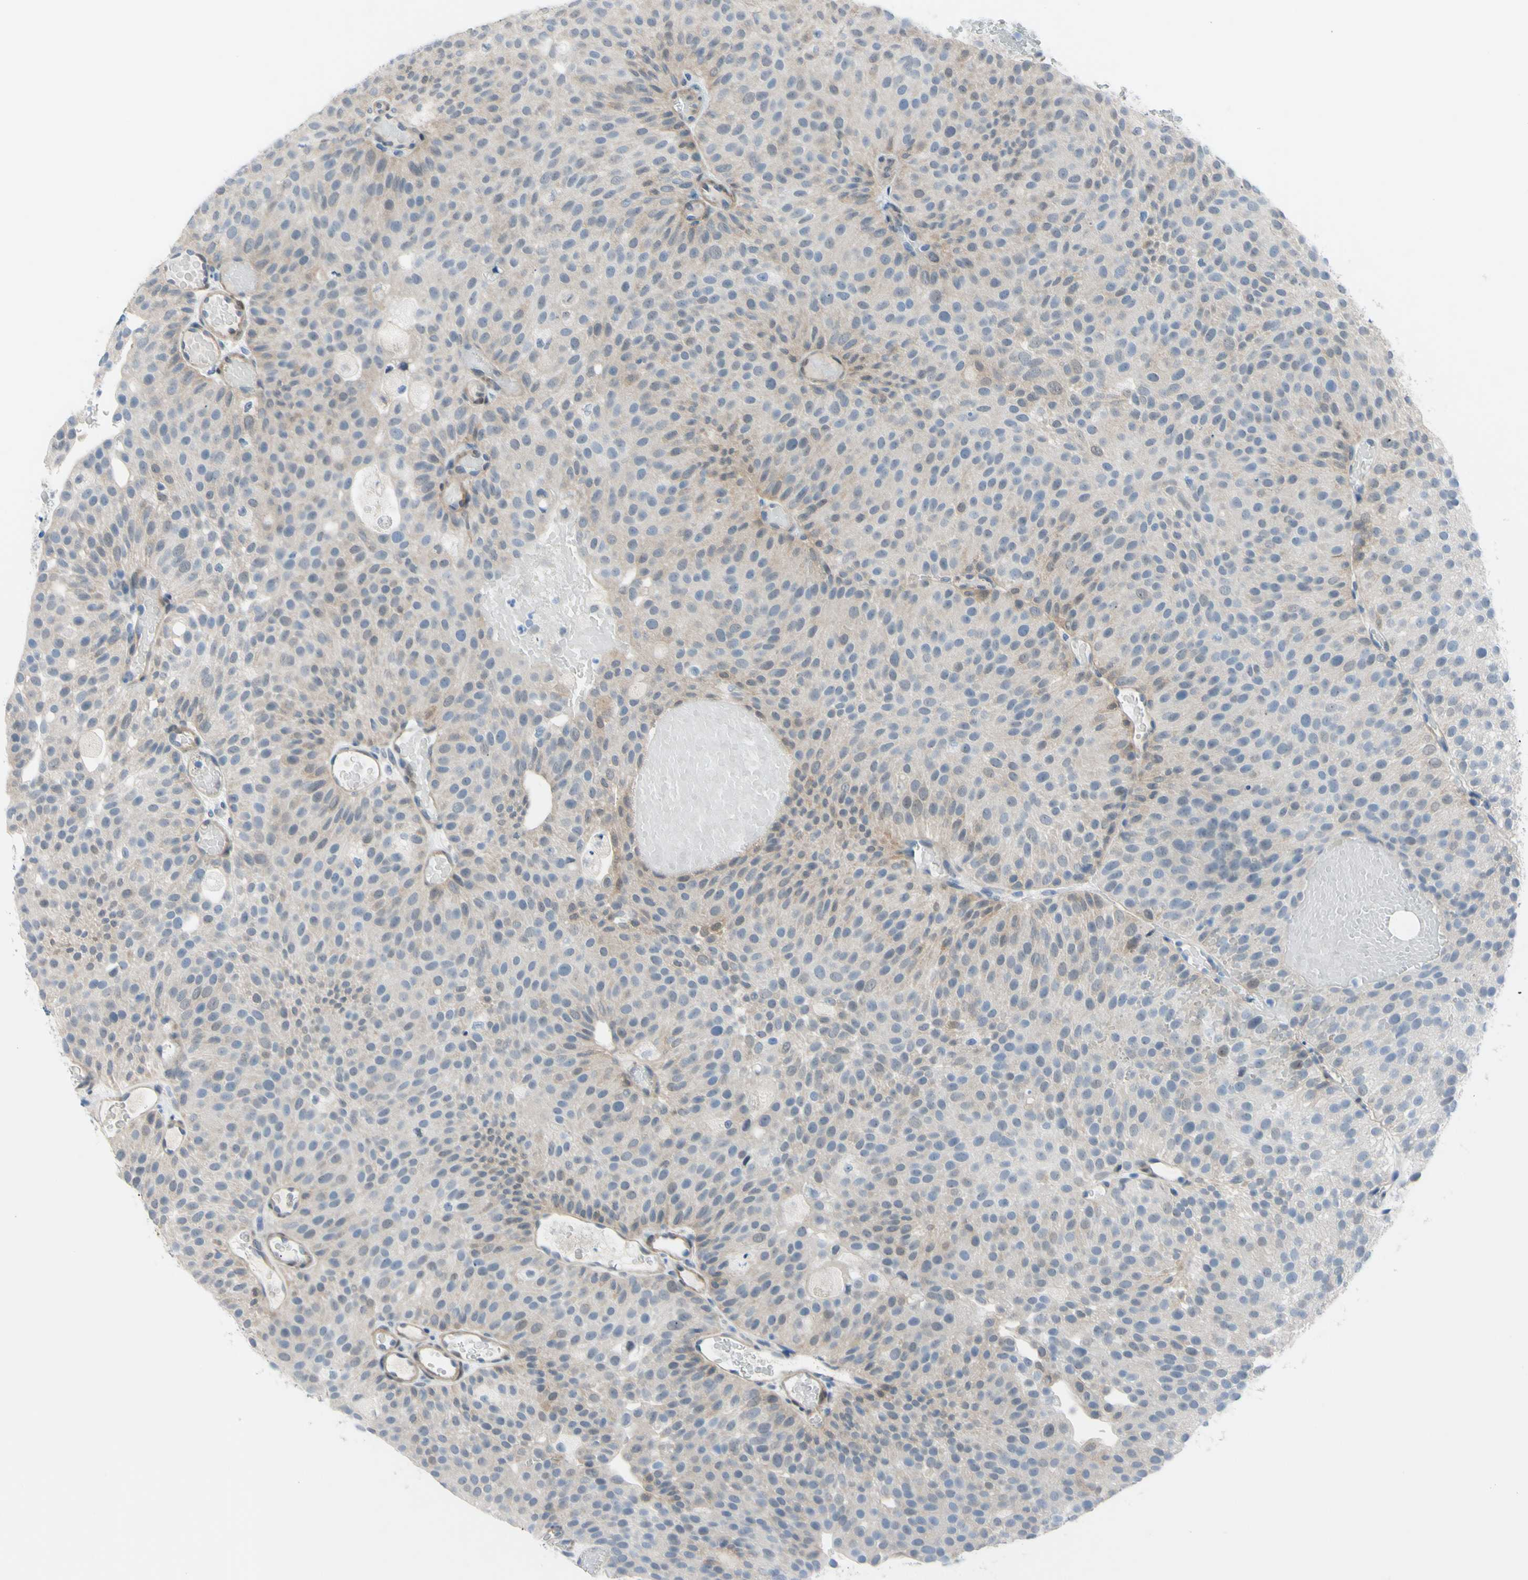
{"staining": {"intensity": "weak", "quantity": ">75%", "location": "cytoplasmic/membranous"}, "tissue": "urothelial cancer", "cell_type": "Tumor cells", "image_type": "cancer", "snomed": [{"axis": "morphology", "description": "Urothelial carcinoma, Low grade"}, {"axis": "topography", "description": "Urinary bladder"}], "caption": "Brown immunohistochemical staining in urothelial cancer demonstrates weak cytoplasmic/membranous expression in about >75% of tumor cells.", "gene": "NOL3", "patient": {"sex": "male", "age": 78}}